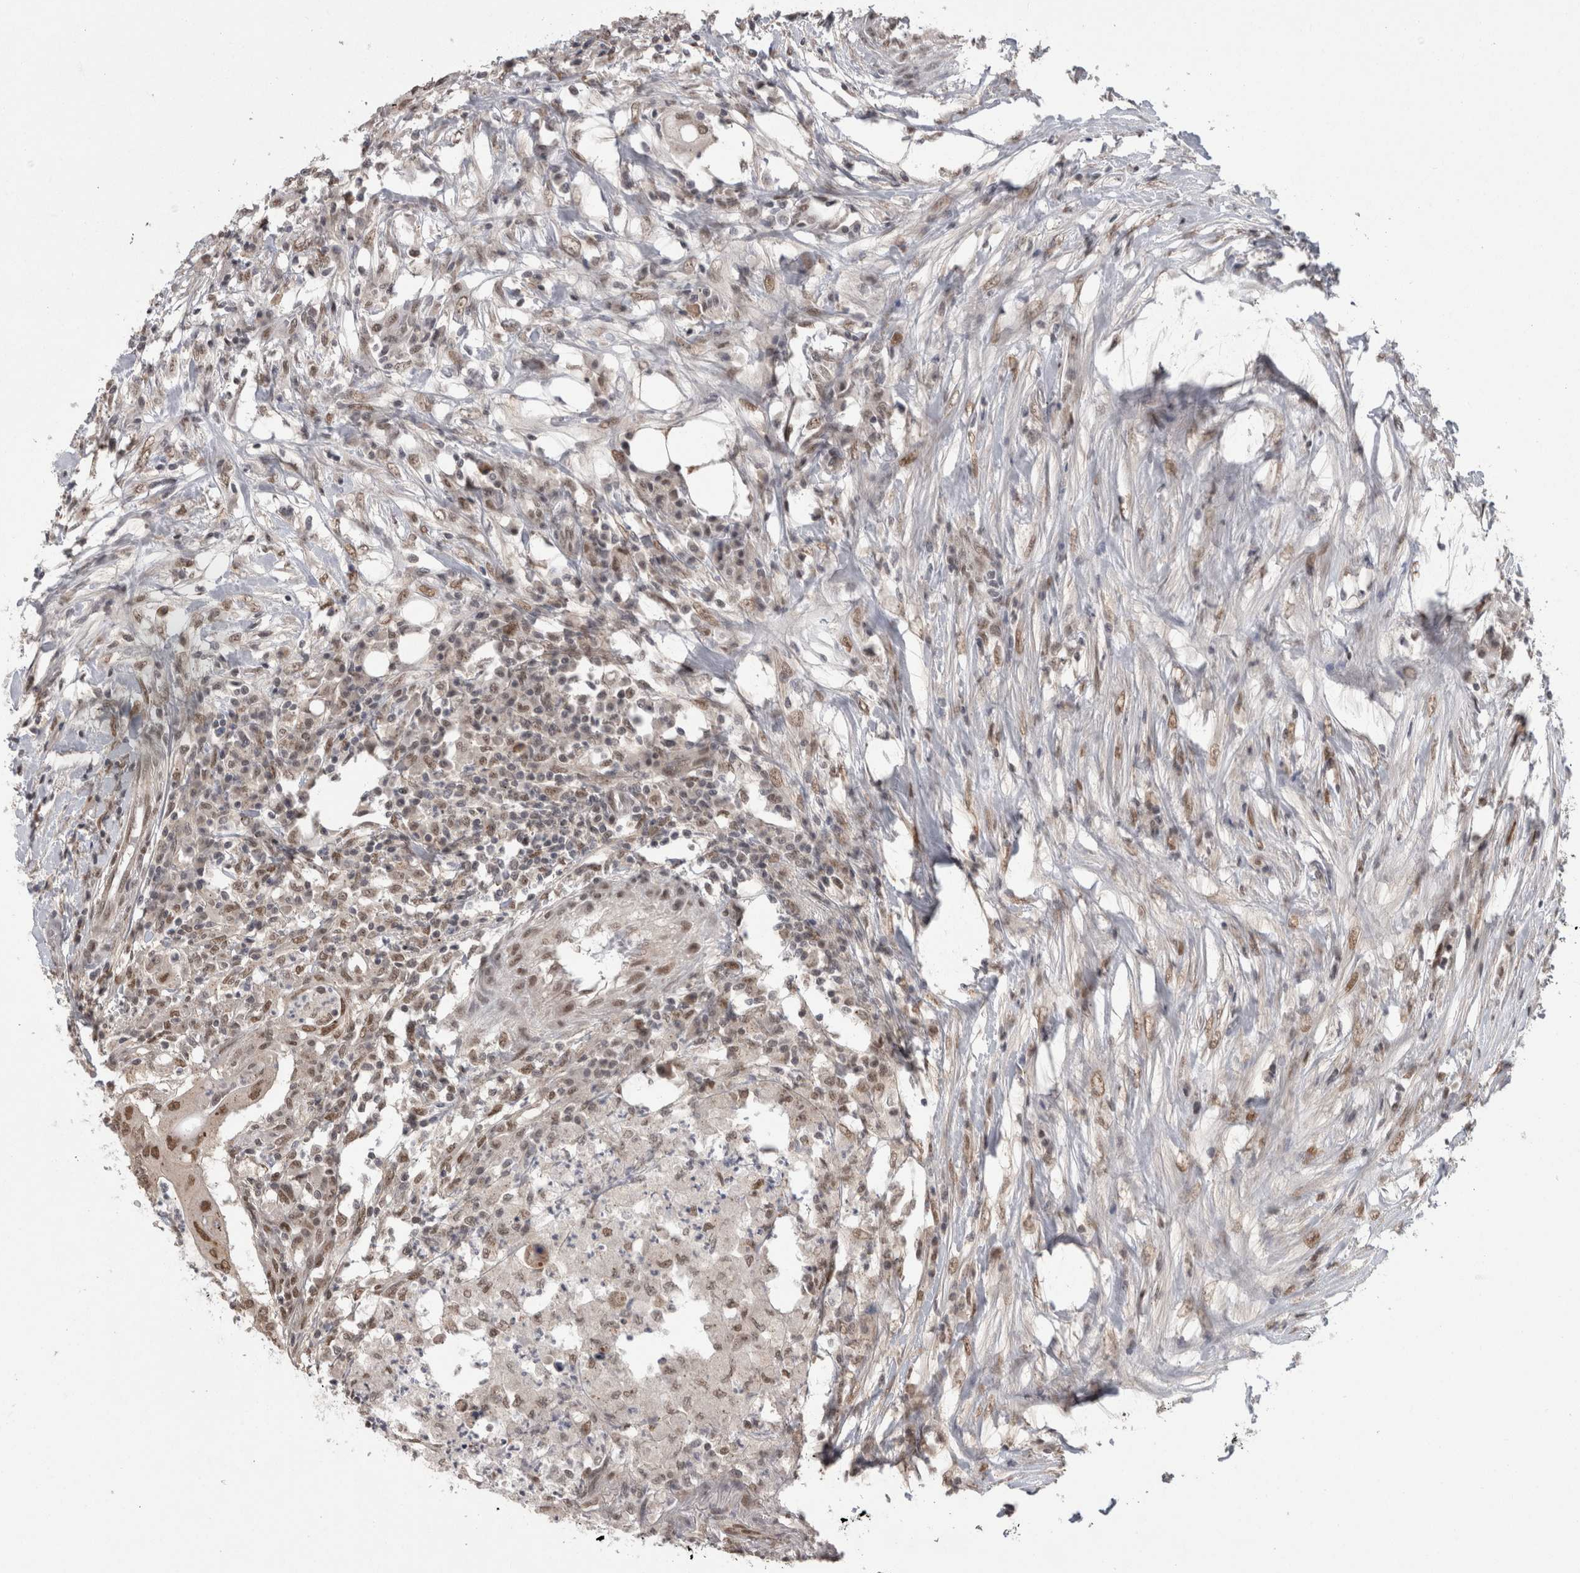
{"staining": {"intensity": "moderate", "quantity": ">75%", "location": "nuclear"}, "tissue": "colorectal cancer", "cell_type": "Tumor cells", "image_type": "cancer", "snomed": [{"axis": "morphology", "description": "Adenocarcinoma, NOS"}, {"axis": "topography", "description": "Colon"}], "caption": "IHC photomicrograph of colorectal cancer stained for a protein (brown), which reveals medium levels of moderate nuclear positivity in approximately >75% of tumor cells.", "gene": "MTBP", "patient": {"sex": "male", "age": 71}}